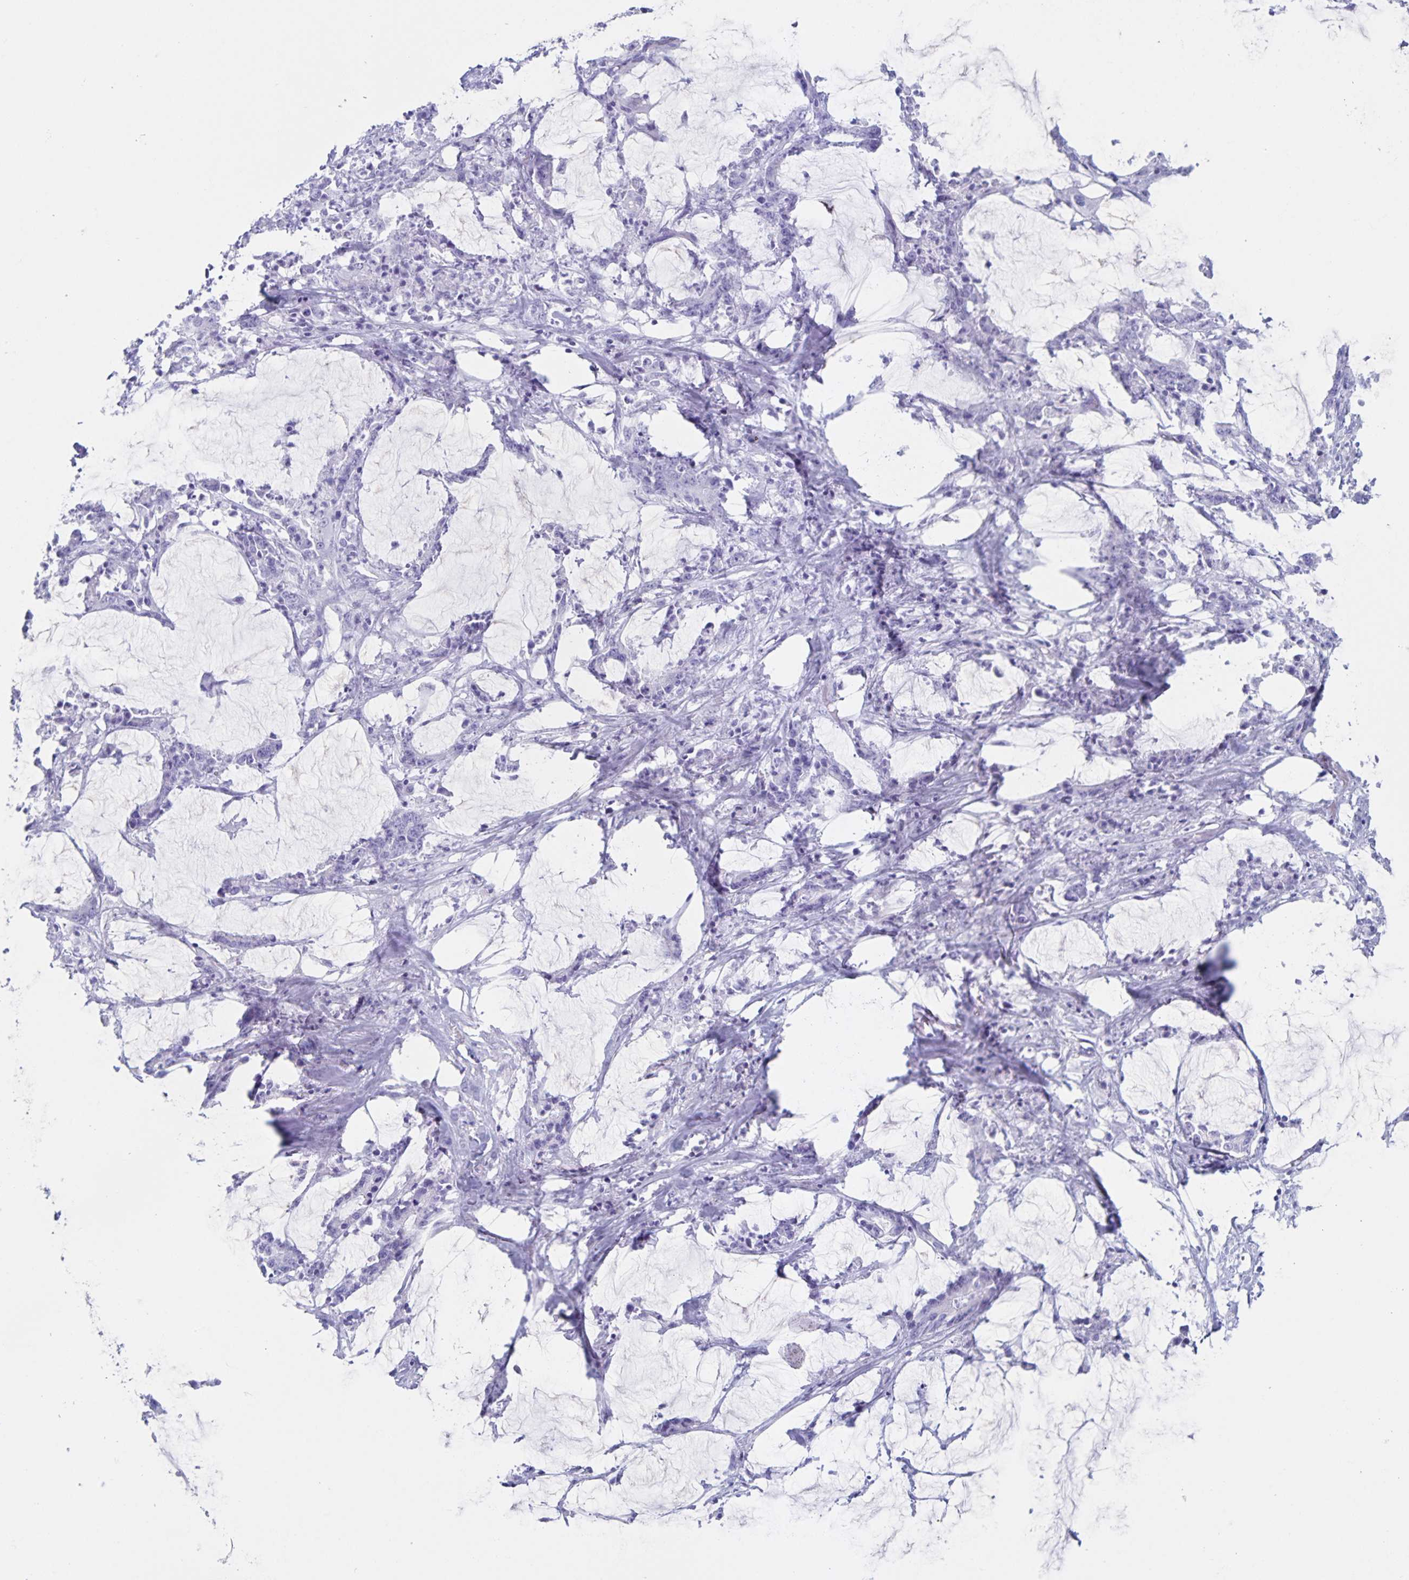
{"staining": {"intensity": "negative", "quantity": "none", "location": "none"}, "tissue": "stomach cancer", "cell_type": "Tumor cells", "image_type": "cancer", "snomed": [{"axis": "morphology", "description": "Adenocarcinoma, NOS"}, {"axis": "topography", "description": "Stomach, upper"}], "caption": "Stomach adenocarcinoma stained for a protein using IHC exhibits no positivity tumor cells.", "gene": "C12orf56", "patient": {"sex": "male", "age": 68}}